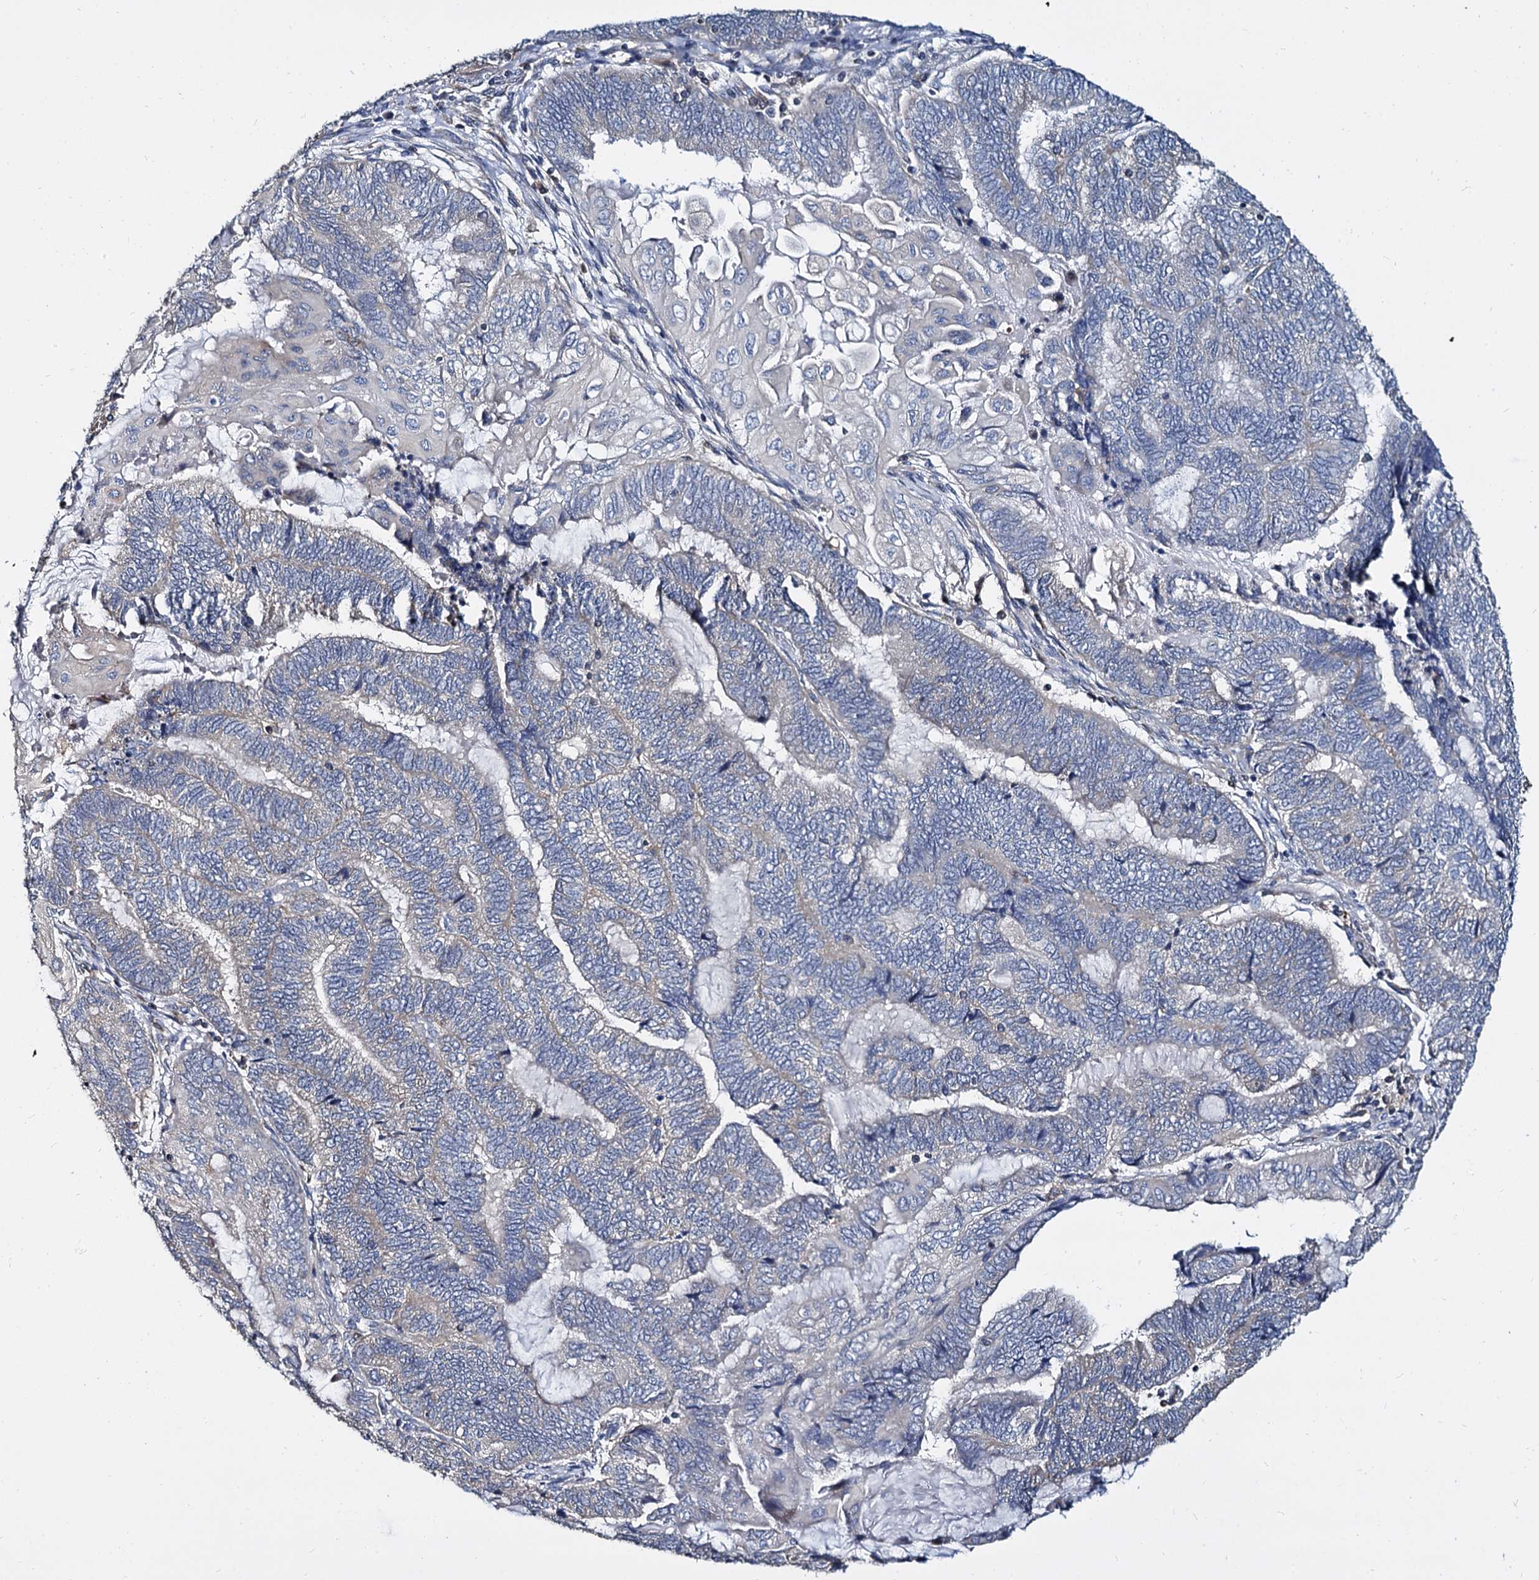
{"staining": {"intensity": "negative", "quantity": "none", "location": "none"}, "tissue": "endometrial cancer", "cell_type": "Tumor cells", "image_type": "cancer", "snomed": [{"axis": "morphology", "description": "Adenocarcinoma, NOS"}, {"axis": "topography", "description": "Uterus"}, {"axis": "topography", "description": "Endometrium"}], "caption": "Endometrial adenocarcinoma was stained to show a protein in brown. There is no significant staining in tumor cells.", "gene": "ANKRD13A", "patient": {"sex": "female", "age": 70}}